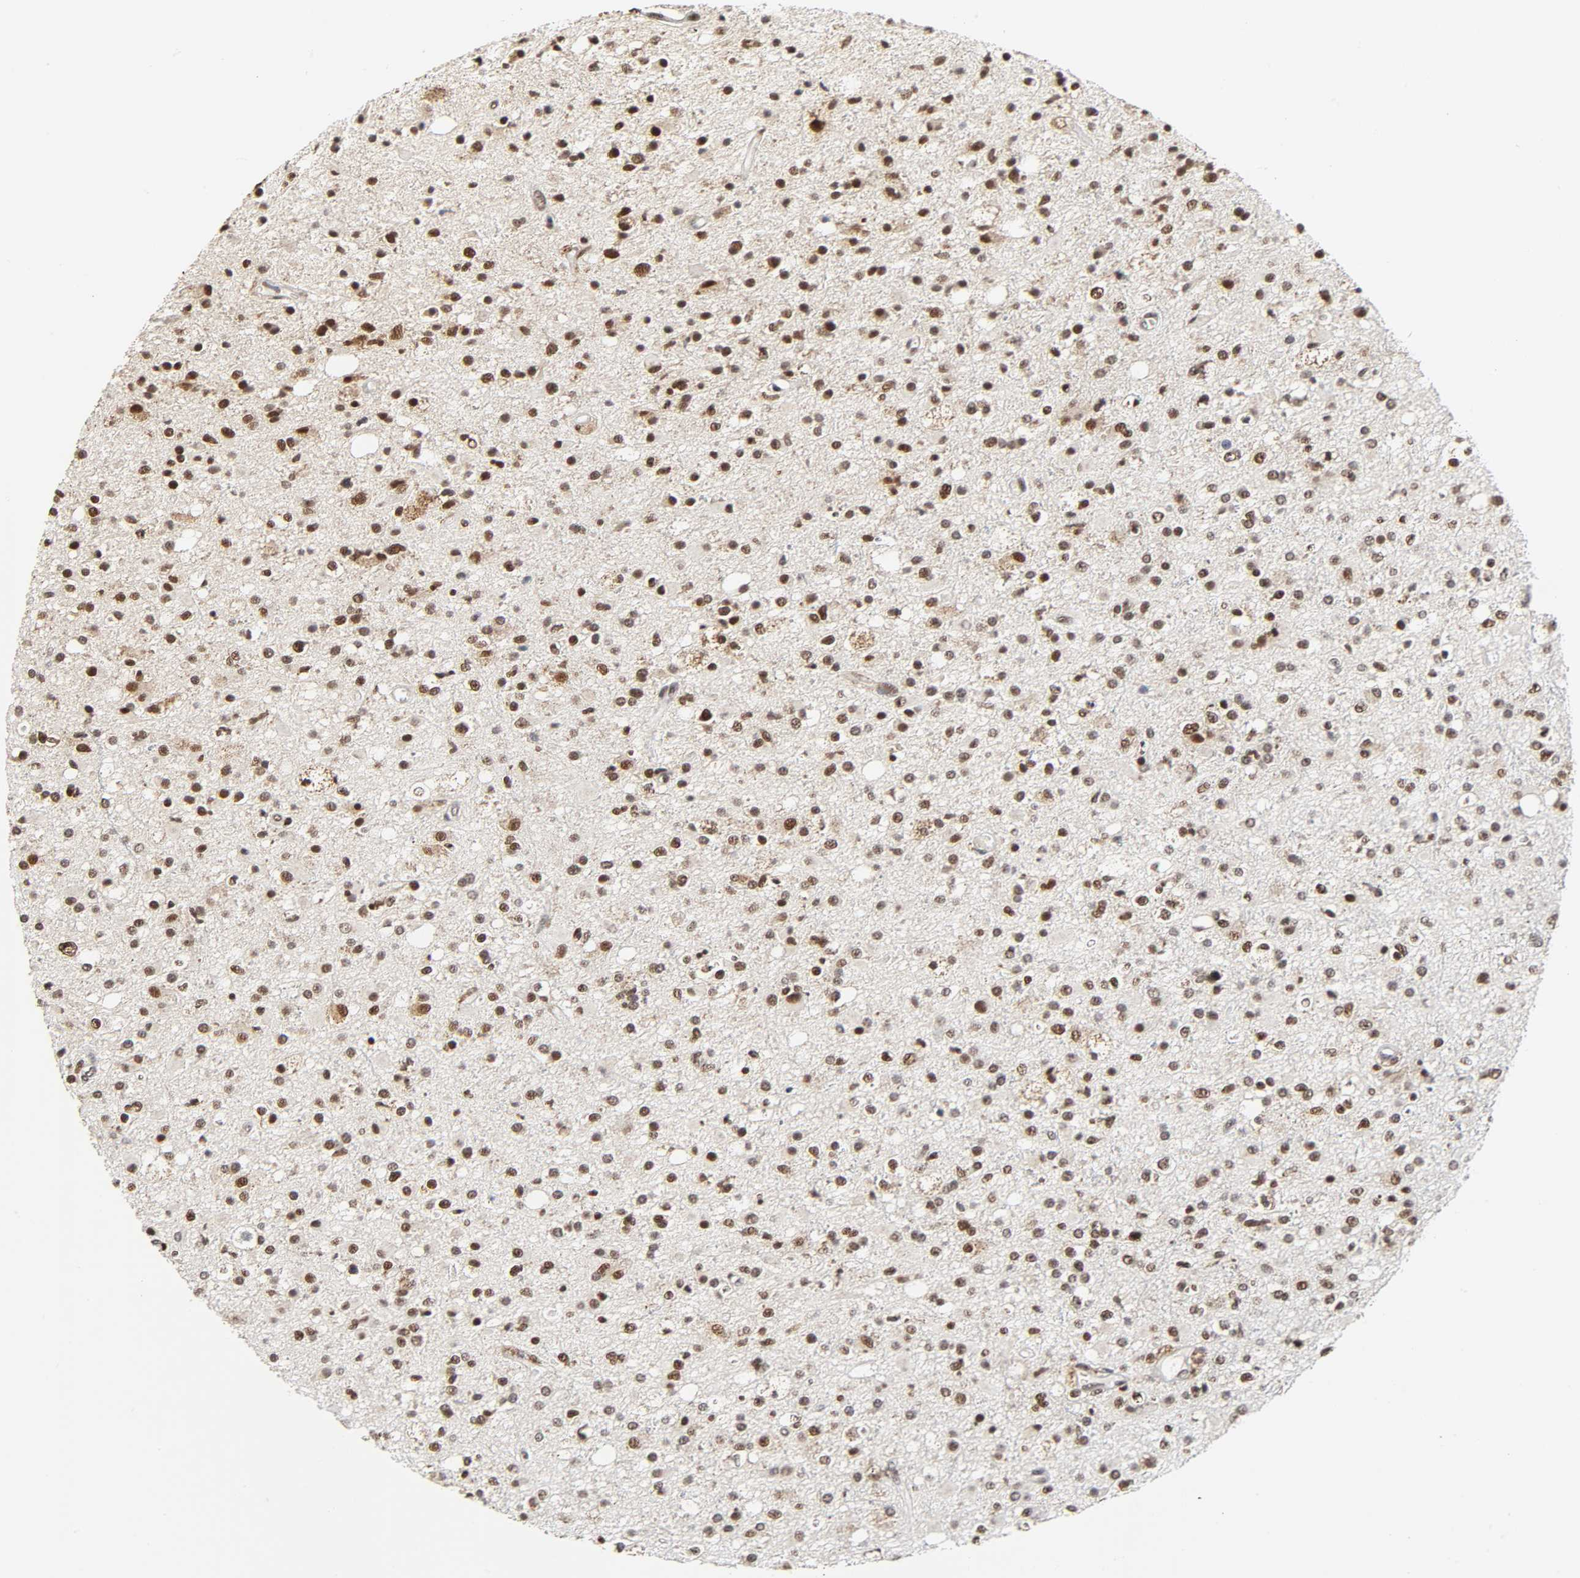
{"staining": {"intensity": "strong", "quantity": ">75%", "location": "nuclear"}, "tissue": "glioma", "cell_type": "Tumor cells", "image_type": "cancer", "snomed": [{"axis": "morphology", "description": "Glioma, malignant, High grade"}, {"axis": "topography", "description": "Brain"}], "caption": "A brown stain labels strong nuclear positivity of a protein in glioma tumor cells. The staining is performed using DAB brown chromogen to label protein expression. The nuclei are counter-stained blue using hematoxylin.", "gene": "KAT2B", "patient": {"sex": "male", "age": 33}}